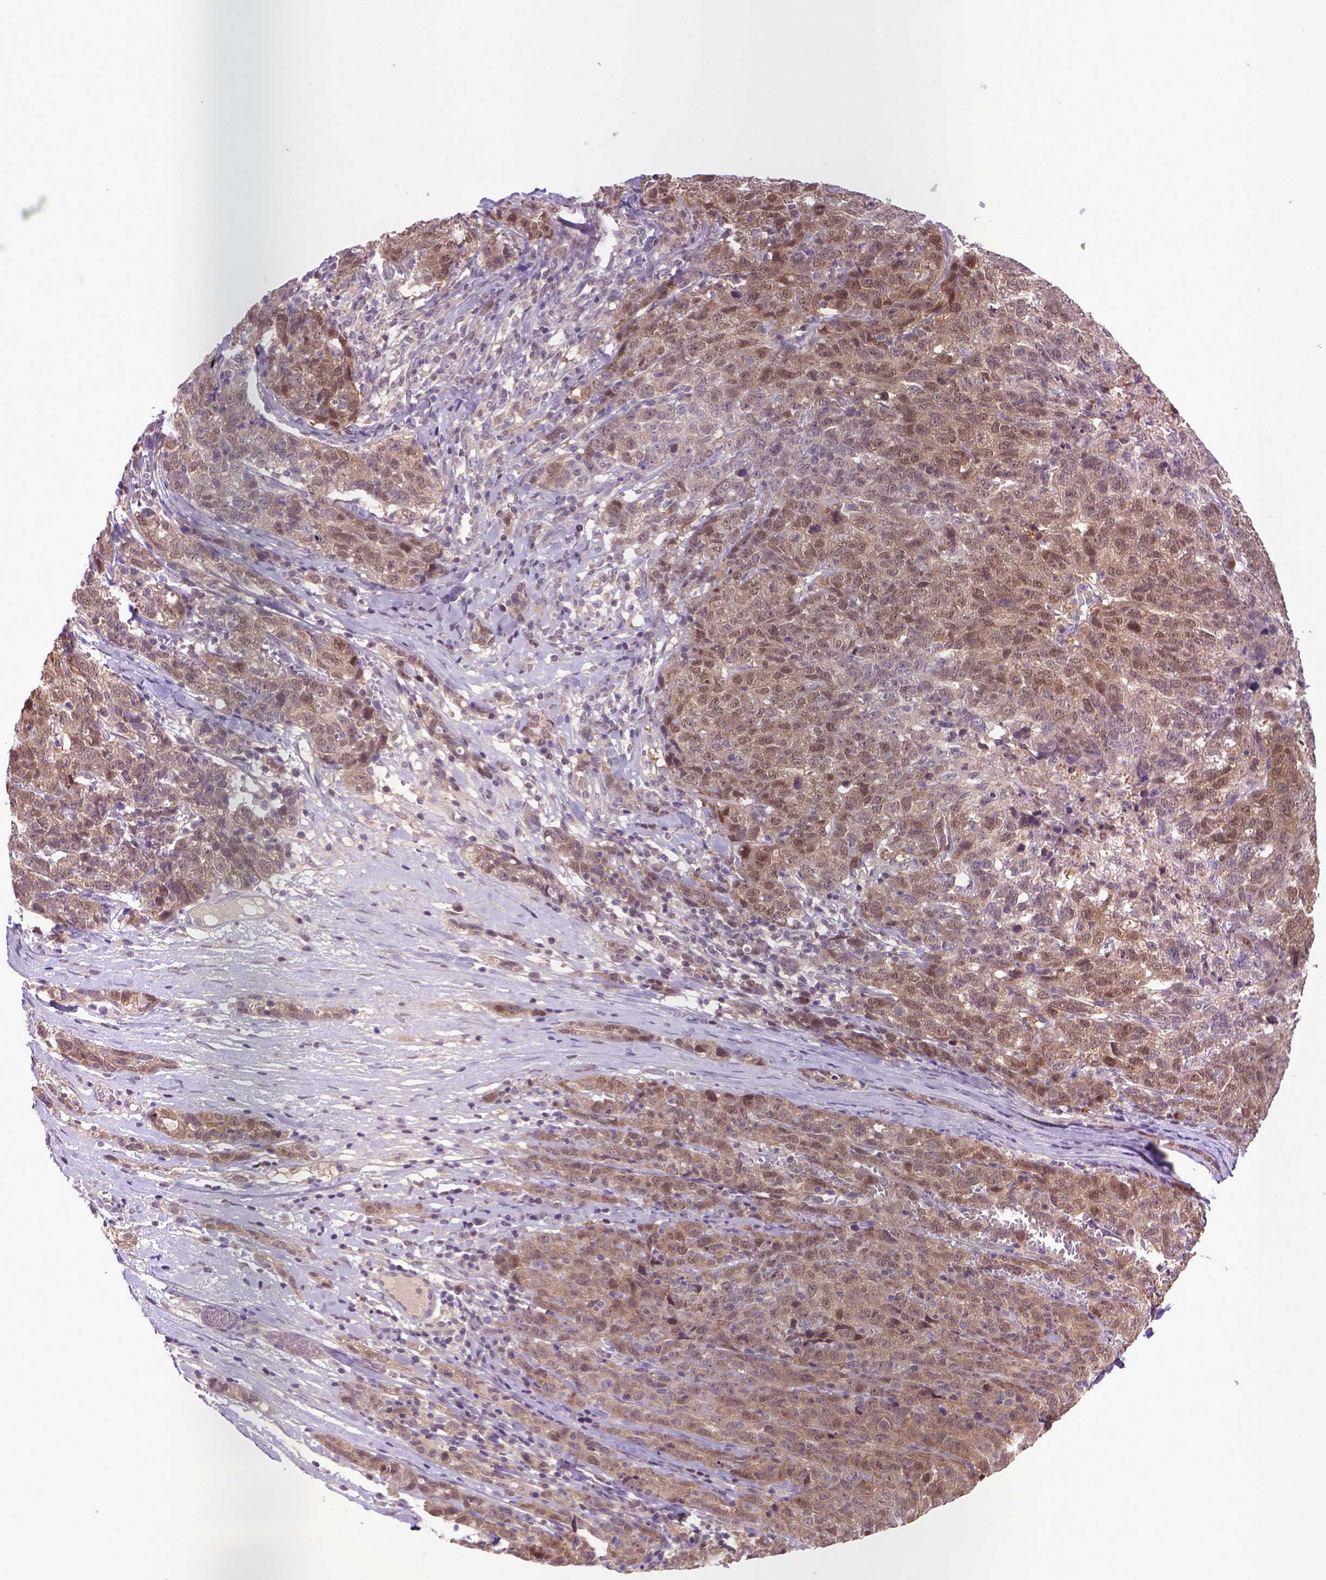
{"staining": {"intensity": "moderate", "quantity": ">75%", "location": "cytoplasmic/membranous,nuclear"}, "tissue": "ovarian cancer", "cell_type": "Tumor cells", "image_type": "cancer", "snomed": [{"axis": "morphology", "description": "Cystadenocarcinoma, serous, NOS"}, {"axis": "topography", "description": "Ovary"}], "caption": "DAB (3,3'-diaminobenzidine) immunohistochemical staining of human ovarian cancer (serous cystadenocarcinoma) reveals moderate cytoplasmic/membranous and nuclear protein expression in approximately >75% of tumor cells. (Stains: DAB in brown, nuclei in blue, Microscopy: brightfield microscopy at high magnification).", "gene": "HSPBP1", "patient": {"sex": "female", "age": 71}}